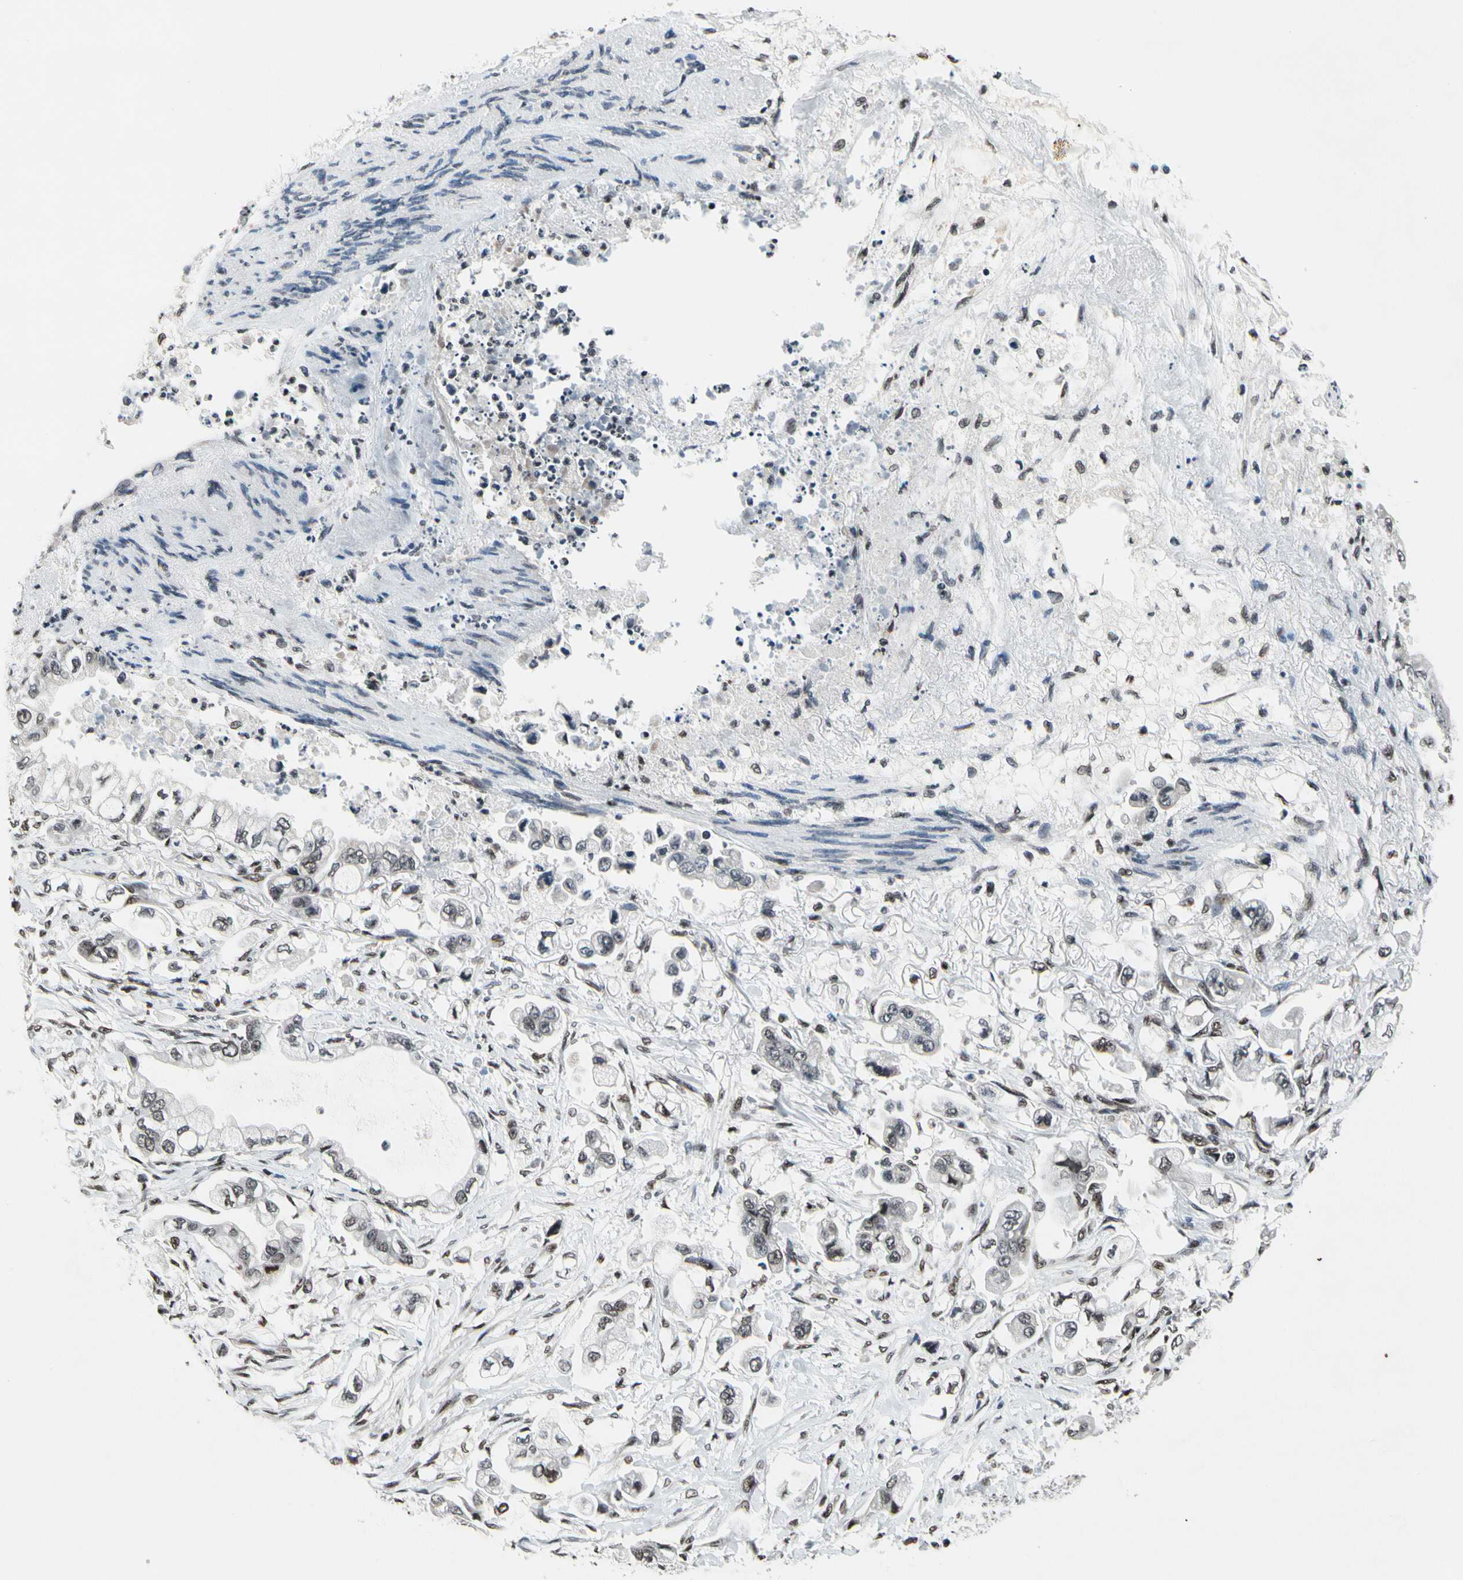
{"staining": {"intensity": "moderate", "quantity": "25%-75%", "location": "nuclear"}, "tissue": "stomach cancer", "cell_type": "Tumor cells", "image_type": "cancer", "snomed": [{"axis": "morphology", "description": "Adenocarcinoma, NOS"}, {"axis": "topography", "description": "Stomach"}], "caption": "There is medium levels of moderate nuclear staining in tumor cells of stomach cancer (adenocarcinoma), as demonstrated by immunohistochemical staining (brown color).", "gene": "RECQL", "patient": {"sex": "male", "age": 62}}